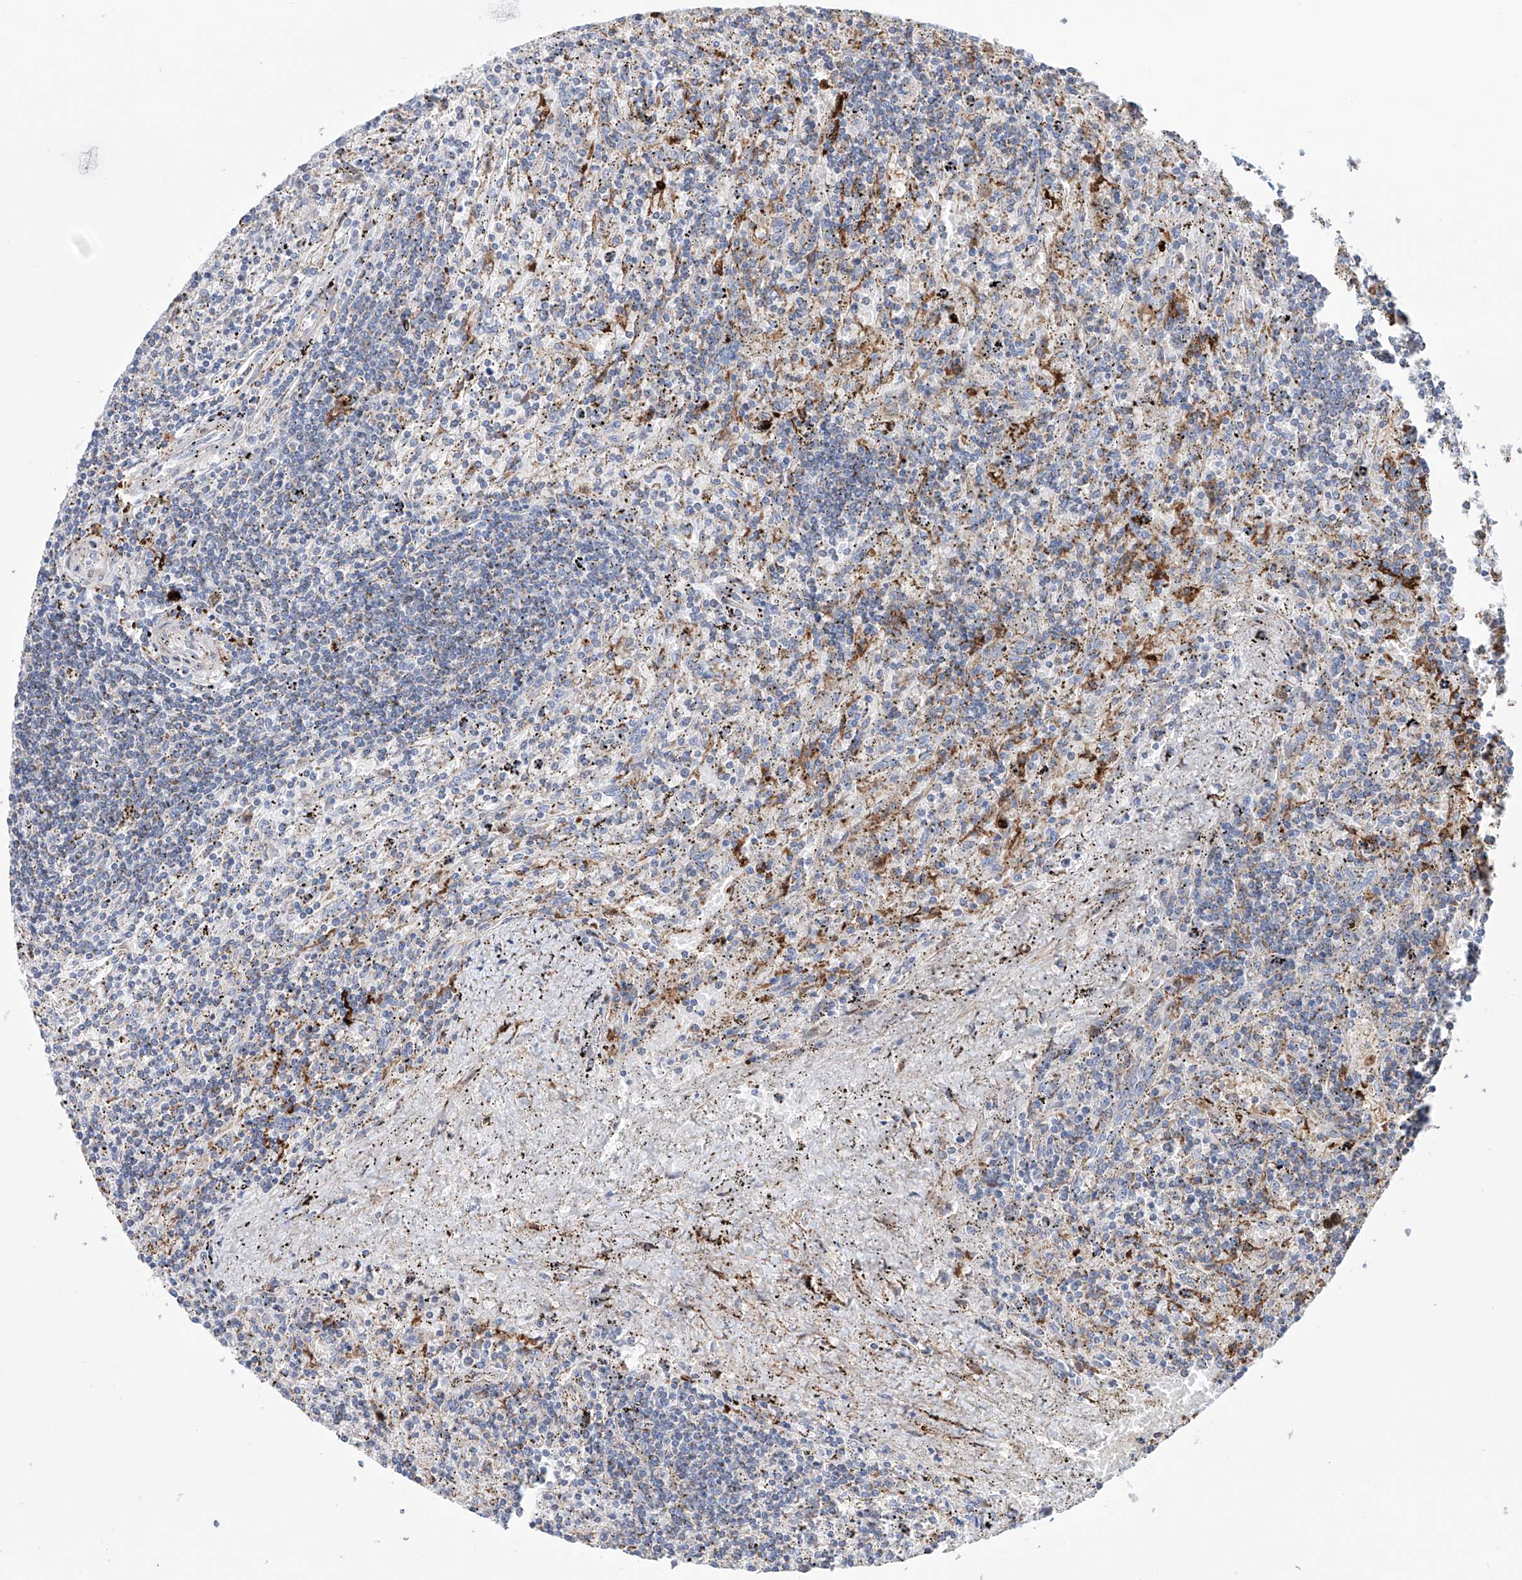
{"staining": {"intensity": "negative", "quantity": "none", "location": "none"}, "tissue": "lymphoma", "cell_type": "Tumor cells", "image_type": "cancer", "snomed": [{"axis": "morphology", "description": "Malignant lymphoma, non-Hodgkin's type, Low grade"}, {"axis": "topography", "description": "Spleen"}], "caption": "An IHC histopathology image of lymphoma is shown. There is no staining in tumor cells of lymphoma. (DAB (3,3'-diaminobenzidine) IHC visualized using brightfield microscopy, high magnification).", "gene": "ALDH6A1", "patient": {"sex": "male", "age": 76}}